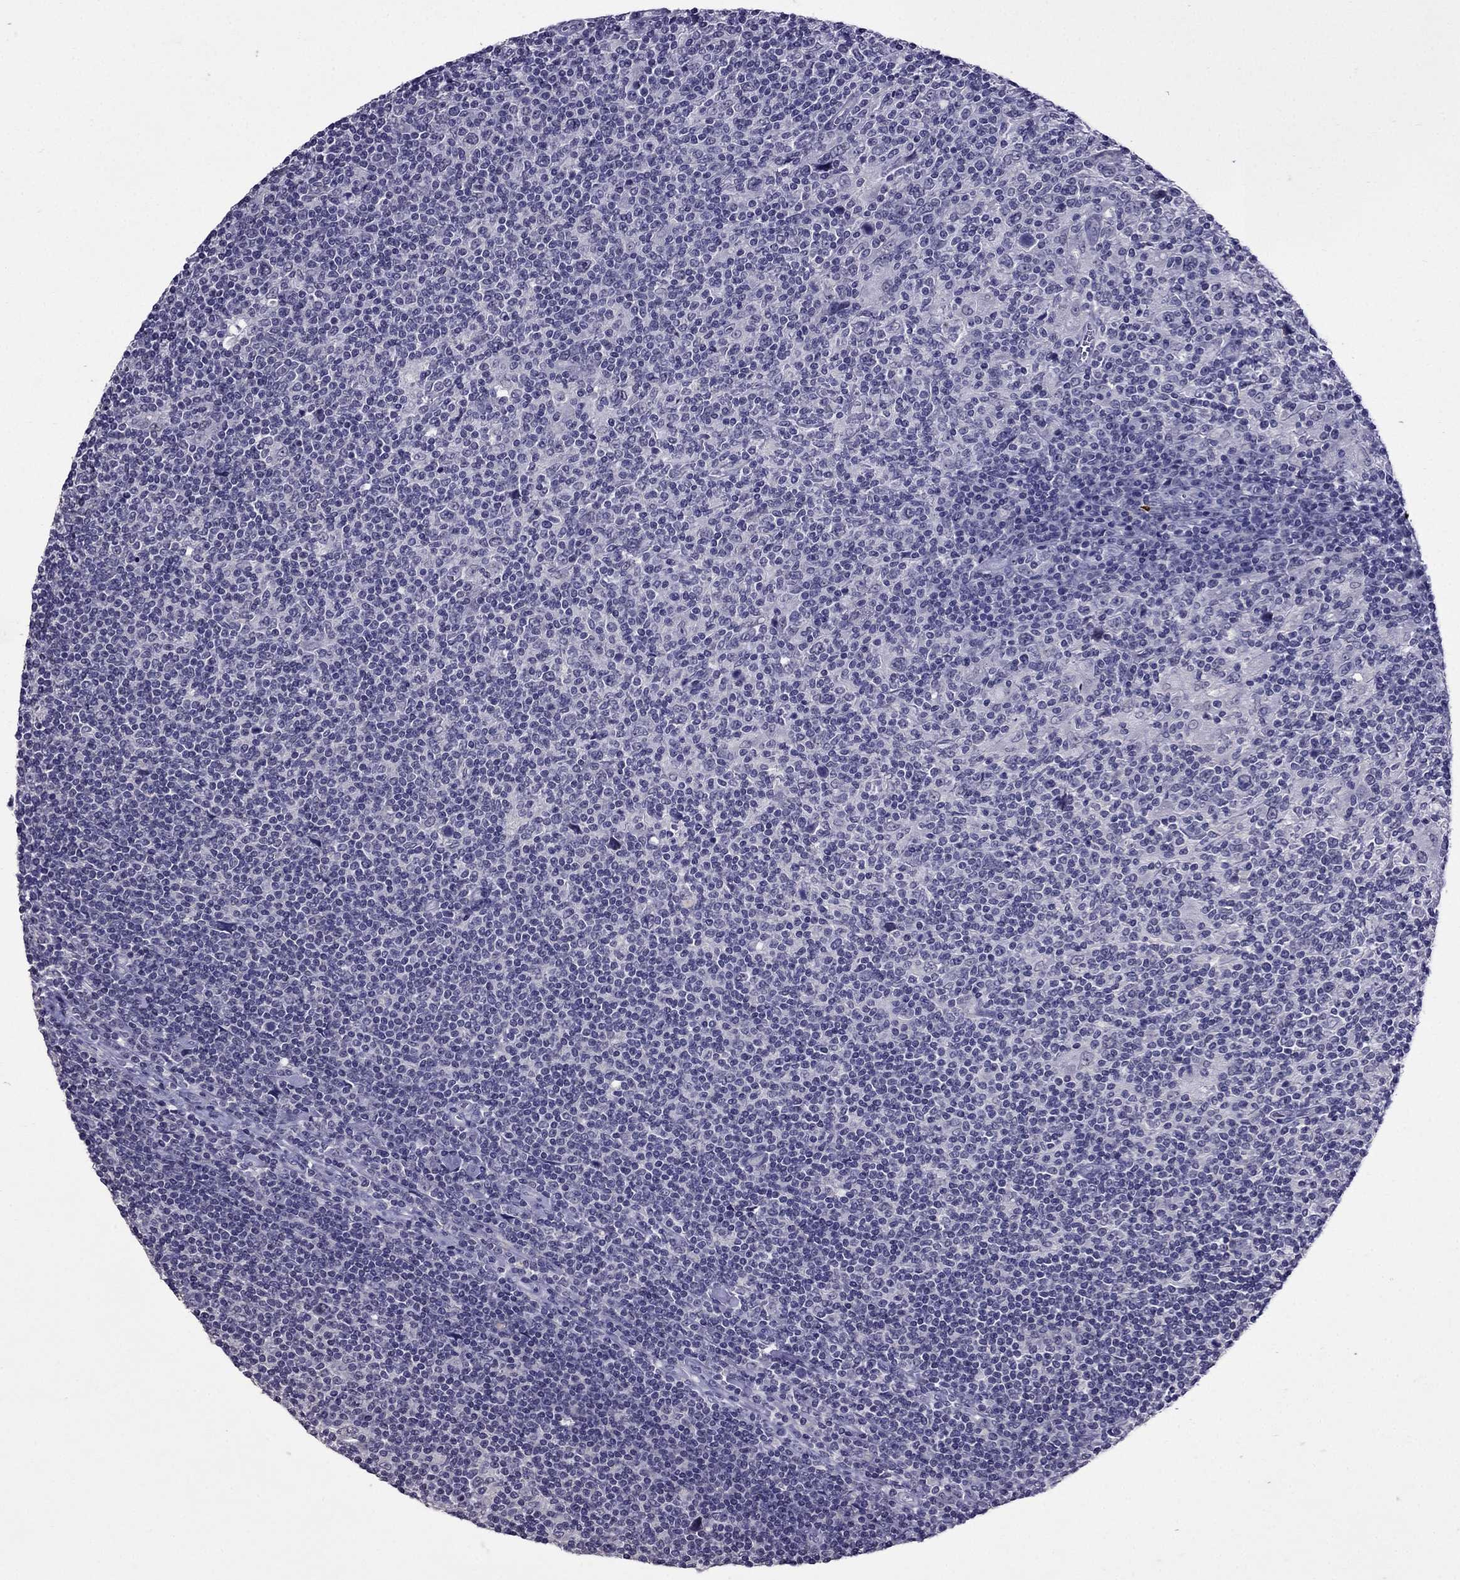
{"staining": {"intensity": "negative", "quantity": "none", "location": "none"}, "tissue": "lymphoma", "cell_type": "Tumor cells", "image_type": "cancer", "snomed": [{"axis": "morphology", "description": "Hodgkin's disease, NOS"}, {"axis": "topography", "description": "Lymph node"}], "caption": "DAB (3,3'-diaminobenzidine) immunohistochemical staining of human Hodgkin's disease shows no significant positivity in tumor cells. Brightfield microscopy of IHC stained with DAB (3,3'-diaminobenzidine) (brown) and hematoxylin (blue), captured at high magnification.", "gene": "OLFM4", "patient": {"sex": "male", "age": 40}}